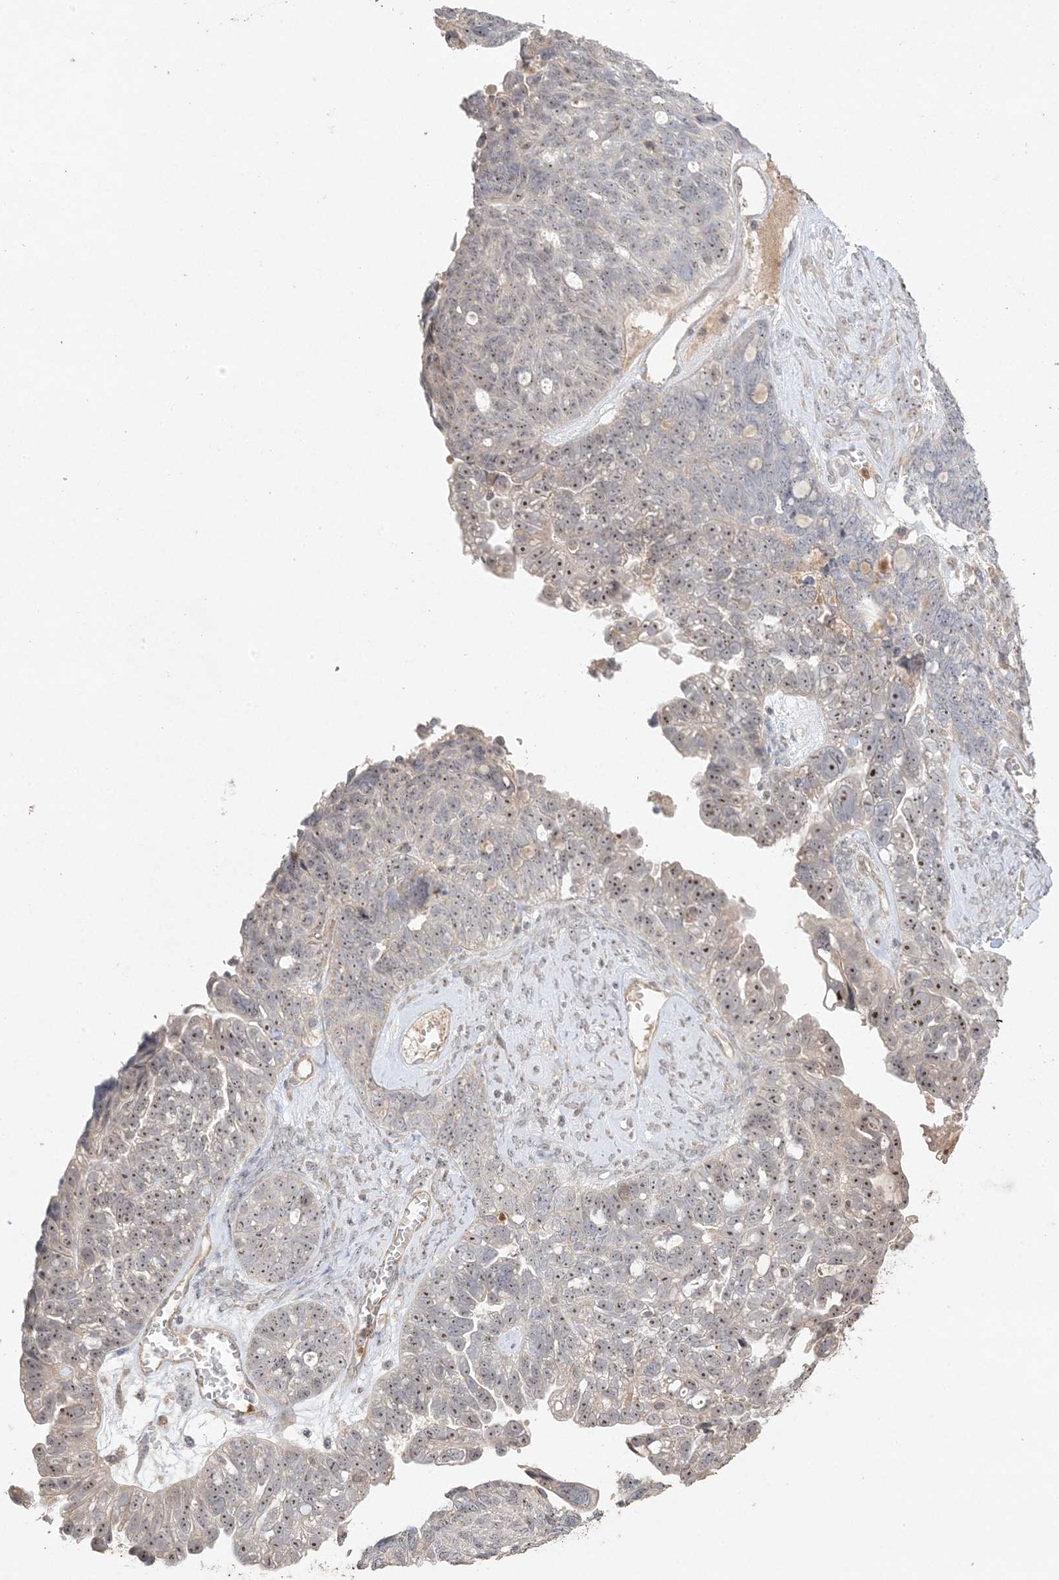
{"staining": {"intensity": "moderate", "quantity": "25%-75%", "location": "nuclear"}, "tissue": "ovarian cancer", "cell_type": "Tumor cells", "image_type": "cancer", "snomed": [{"axis": "morphology", "description": "Cystadenocarcinoma, serous, NOS"}, {"axis": "topography", "description": "Ovary"}], "caption": "Human ovarian serous cystadenocarcinoma stained with a brown dye exhibits moderate nuclear positive positivity in about 25%-75% of tumor cells.", "gene": "DDX18", "patient": {"sex": "female", "age": 79}}